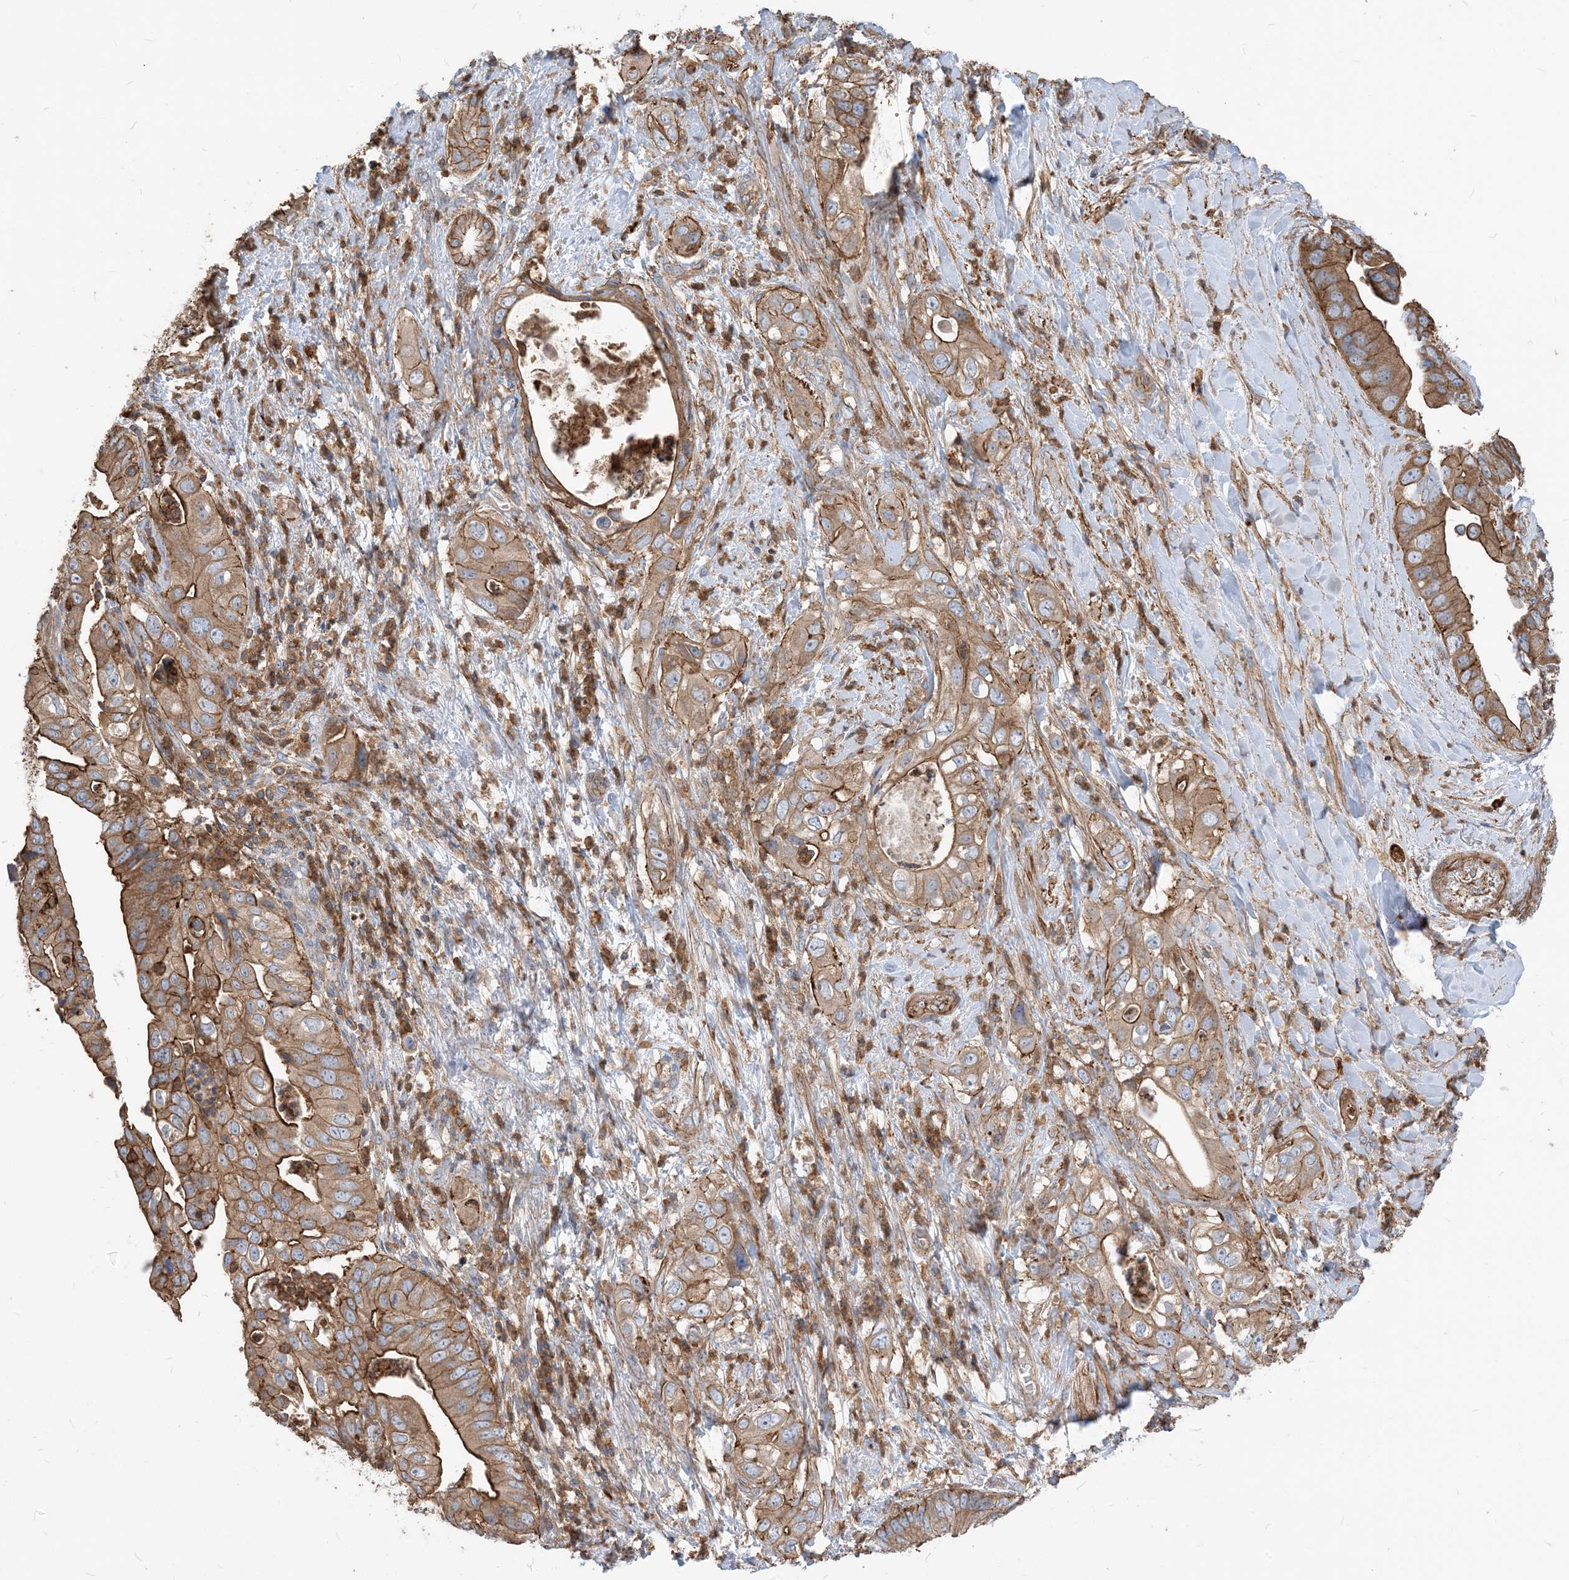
{"staining": {"intensity": "moderate", "quantity": ">75%", "location": "cytoplasmic/membranous"}, "tissue": "pancreatic cancer", "cell_type": "Tumor cells", "image_type": "cancer", "snomed": [{"axis": "morphology", "description": "Adenocarcinoma, NOS"}, {"axis": "topography", "description": "Pancreas"}], "caption": "A medium amount of moderate cytoplasmic/membranous positivity is present in about >75% of tumor cells in adenocarcinoma (pancreatic) tissue.", "gene": "PARVG", "patient": {"sex": "female", "age": 78}}